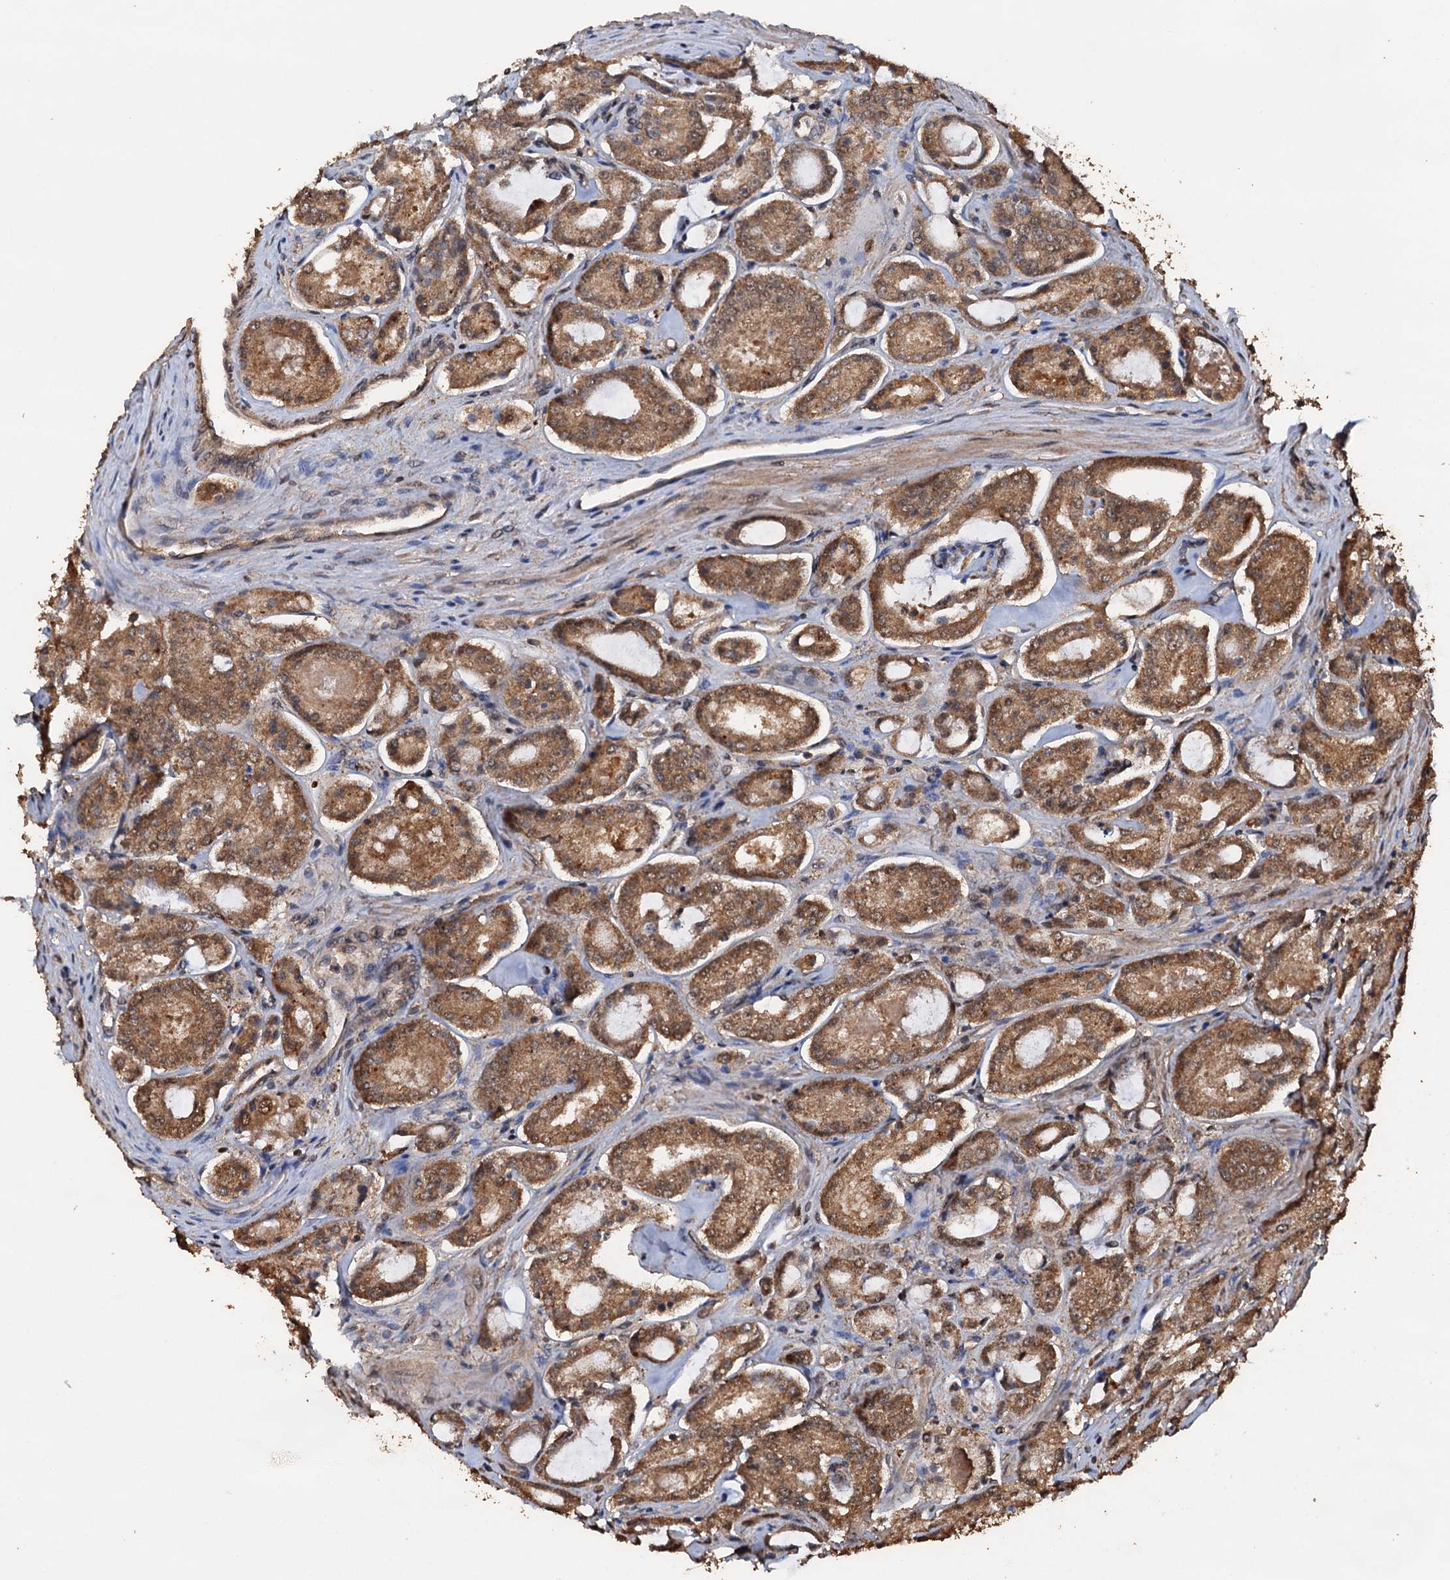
{"staining": {"intensity": "moderate", "quantity": ">75%", "location": "cytoplasmic/membranous,nuclear"}, "tissue": "prostate cancer", "cell_type": "Tumor cells", "image_type": "cancer", "snomed": [{"axis": "morphology", "description": "Adenocarcinoma, Low grade"}, {"axis": "topography", "description": "Prostate"}], "caption": "Immunohistochemistry (IHC) of prostate adenocarcinoma (low-grade) reveals medium levels of moderate cytoplasmic/membranous and nuclear expression in approximately >75% of tumor cells.", "gene": "PSMD9", "patient": {"sex": "male", "age": 68}}